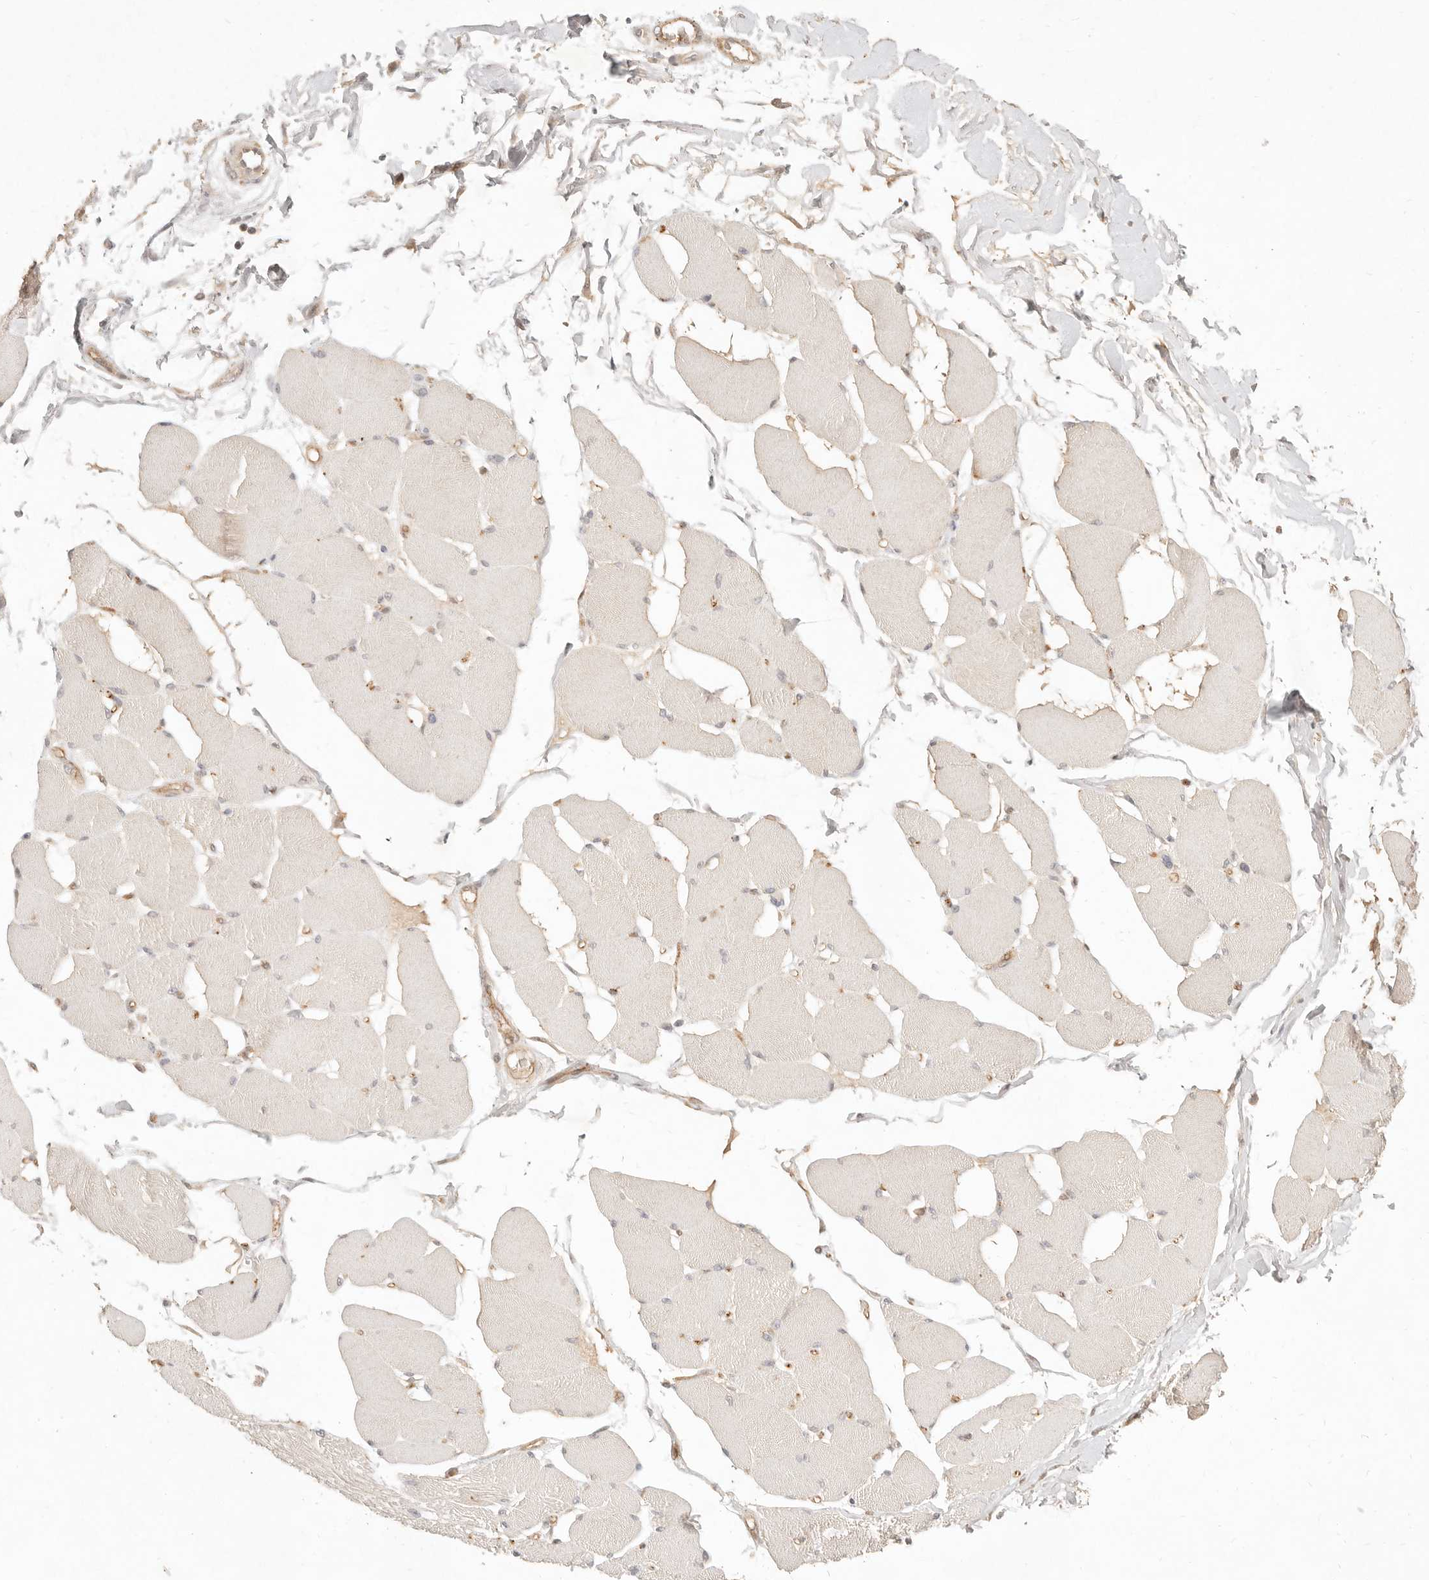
{"staining": {"intensity": "weak", "quantity": "<25%", "location": "cytoplasmic/membranous"}, "tissue": "skeletal muscle", "cell_type": "Myocytes", "image_type": "normal", "snomed": [{"axis": "morphology", "description": "Normal tissue, NOS"}, {"axis": "topography", "description": "Skin"}, {"axis": "topography", "description": "Skeletal muscle"}], "caption": "Protein analysis of unremarkable skeletal muscle reveals no significant expression in myocytes.", "gene": "MEP1A", "patient": {"sex": "male", "age": 83}}